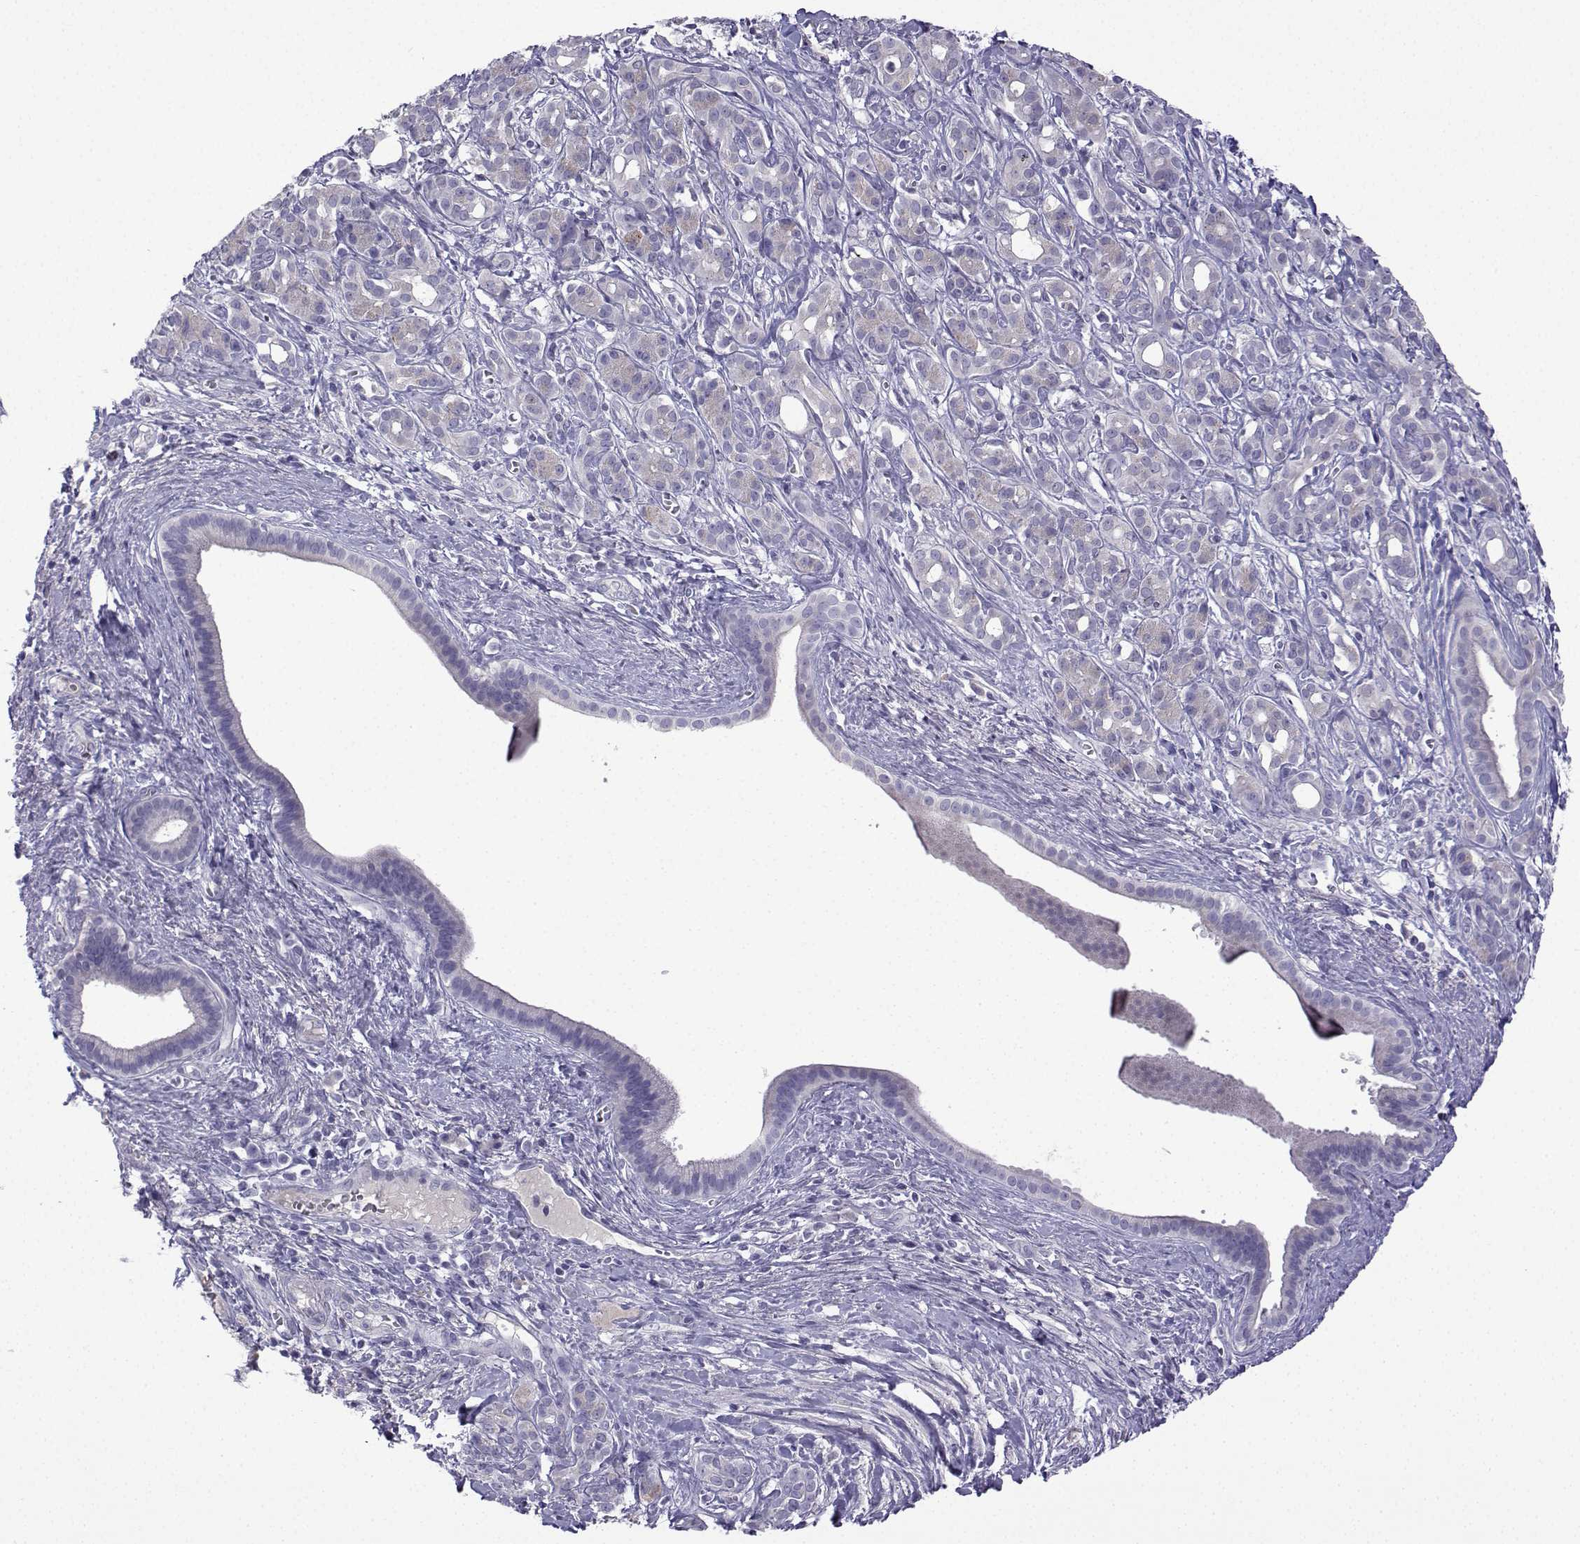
{"staining": {"intensity": "negative", "quantity": "none", "location": "none"}, "tissue": "pancreatic cancer", "cell_type": "Tumor cells", "image_type": "cancer", "snomed": [{"axis": "morphology", "description": "Adenocarcinoma, NOS"}, {"axis": "topography", "description": "Pancreas"}], "caption": "Tumor cells show no significant staining in pancreatic adenocarcinoma.", "gene": "SPACA7", "patient": {"sex": "male", "age": 61}}